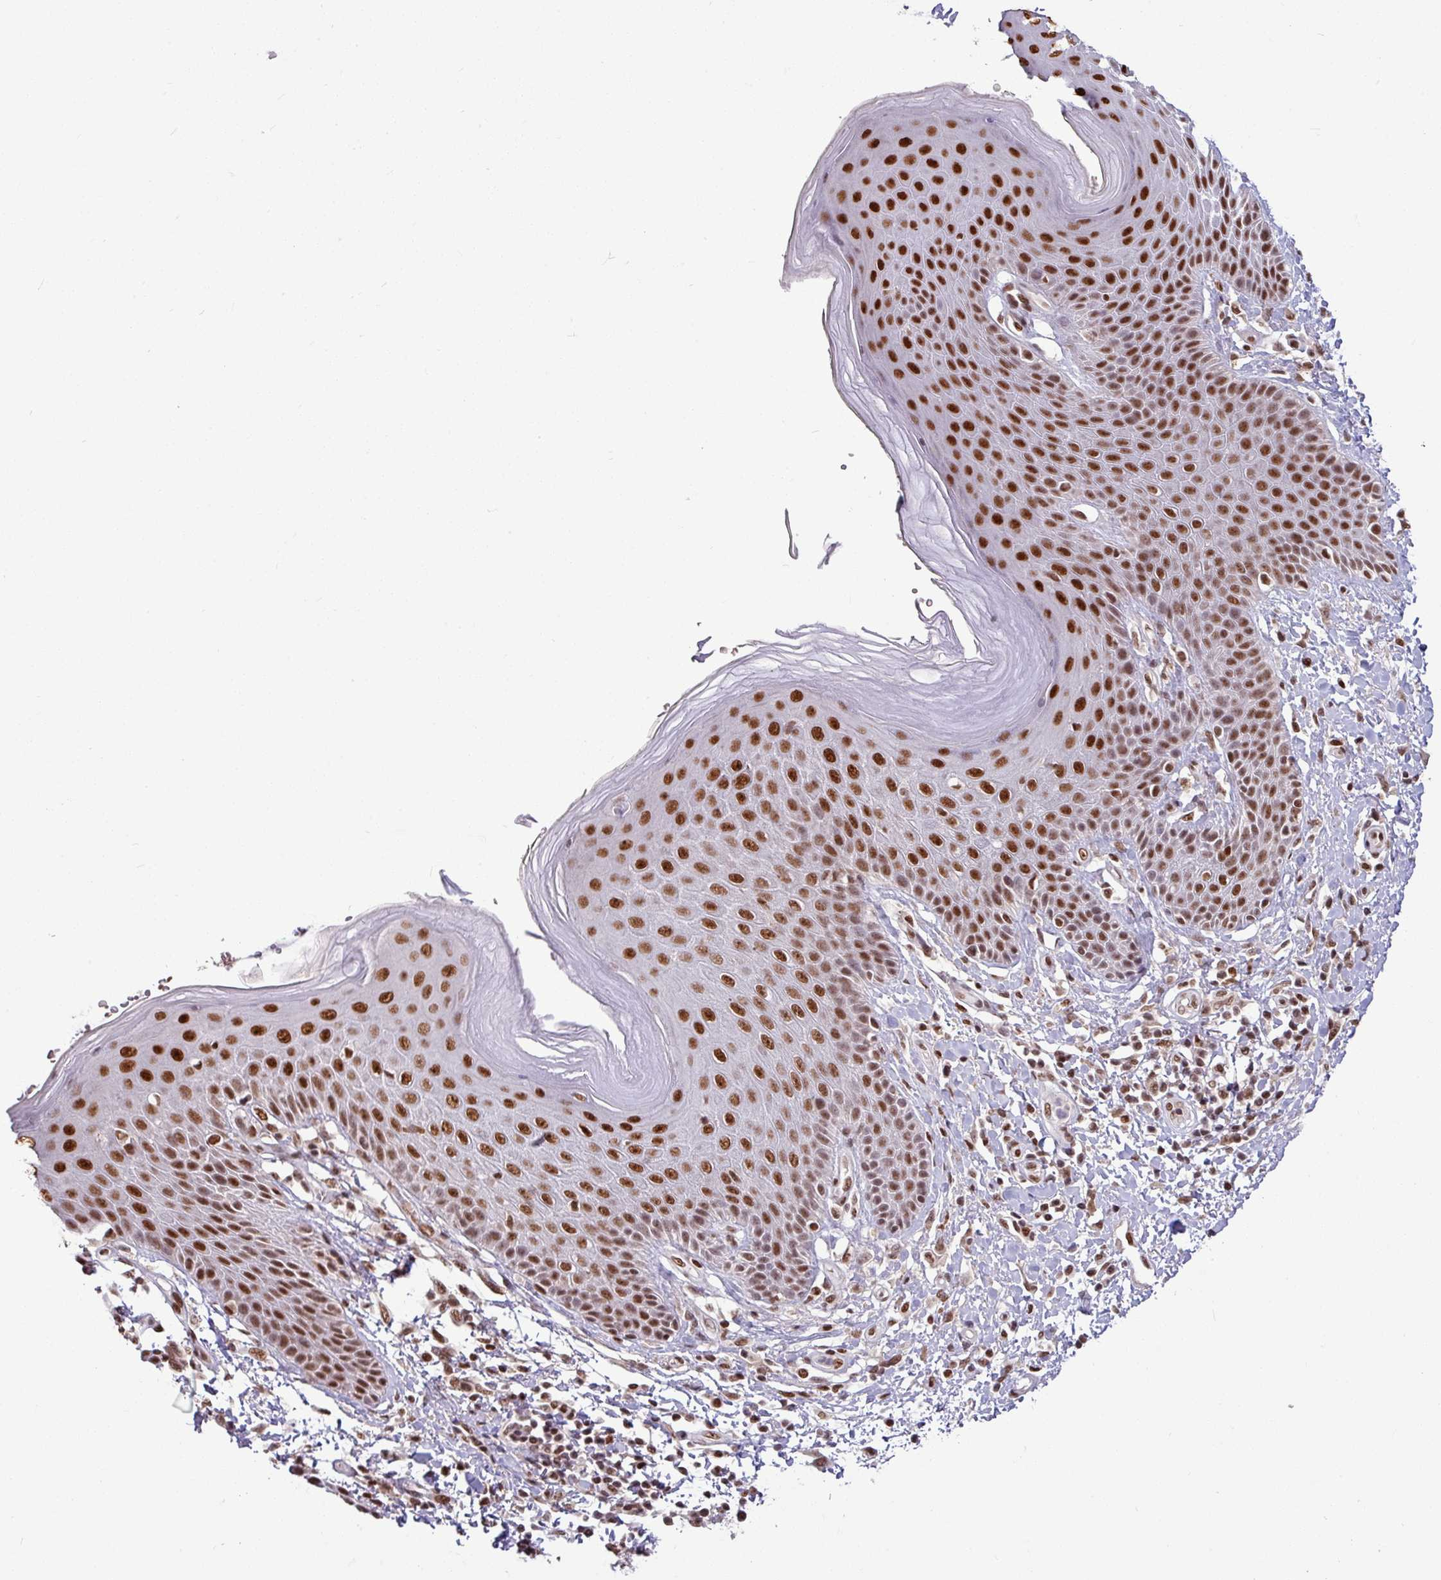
{"staining": {"intensity": "strong", "quantity": ">75%", "location": "nuclear"}, "tissue": "skin", "cell_type": "Epidermal cells", "image_type": "normal", "snomed": [{"axis": "morphology", "description": "Normal tissue, NOS"}, {"axis": "topography", "description": "Peripheral nerve tissue"}], "caption": "Protein staining by immunohistochemistry (IHC) exhibits strong nuclear positivity in approximately >75% of epidermal cells in unremarkable skin. The staining was performed using DAB (3,3'-diaminobenzidine), with brown indicating positive protein expression. Nuclei are stained blue with hematoxylin.", "gene": "TDG", "patient": {"sex": "male", "age": 51}}